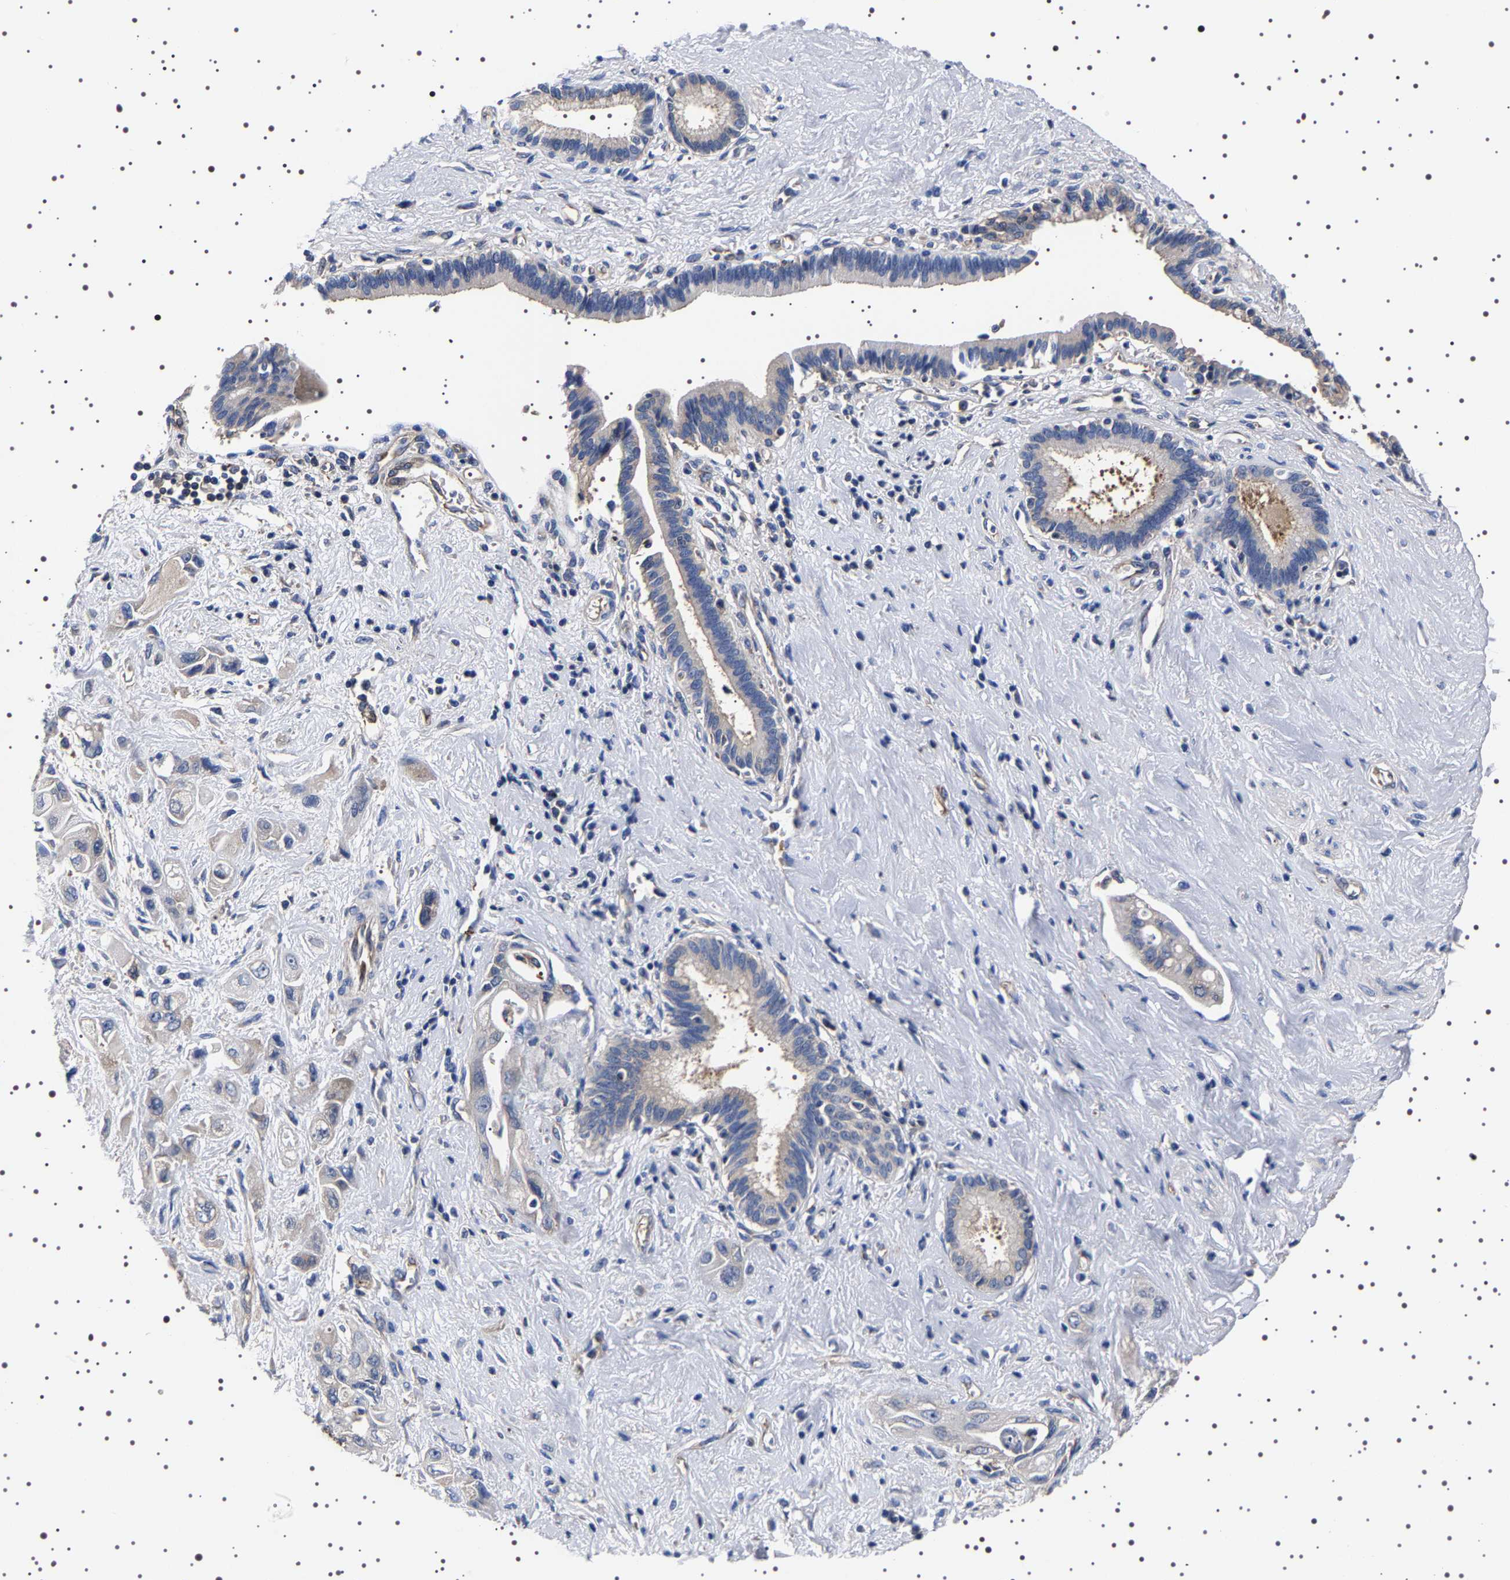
{"staining": {"intensity": "negative", "quantity": "none", "location": "none"}, "tissue": "pancreatic cancer", "cell_type": "Tumor cells", "image_type": "cancer", "snomed": [{"axis": "morphology", "description": "Adenocarcinoma, NOS"}, {"axis": "topography", "description": "Pancreas"}], "caption": "DAB (3,3'-diaminobenzidine) immunohistochemical staining of pancreatic adenocarcinoma demonstrates no significant expression in tumor cells.", "gene": "DARS1", "patient": {"sex": "female", "age": 66}}